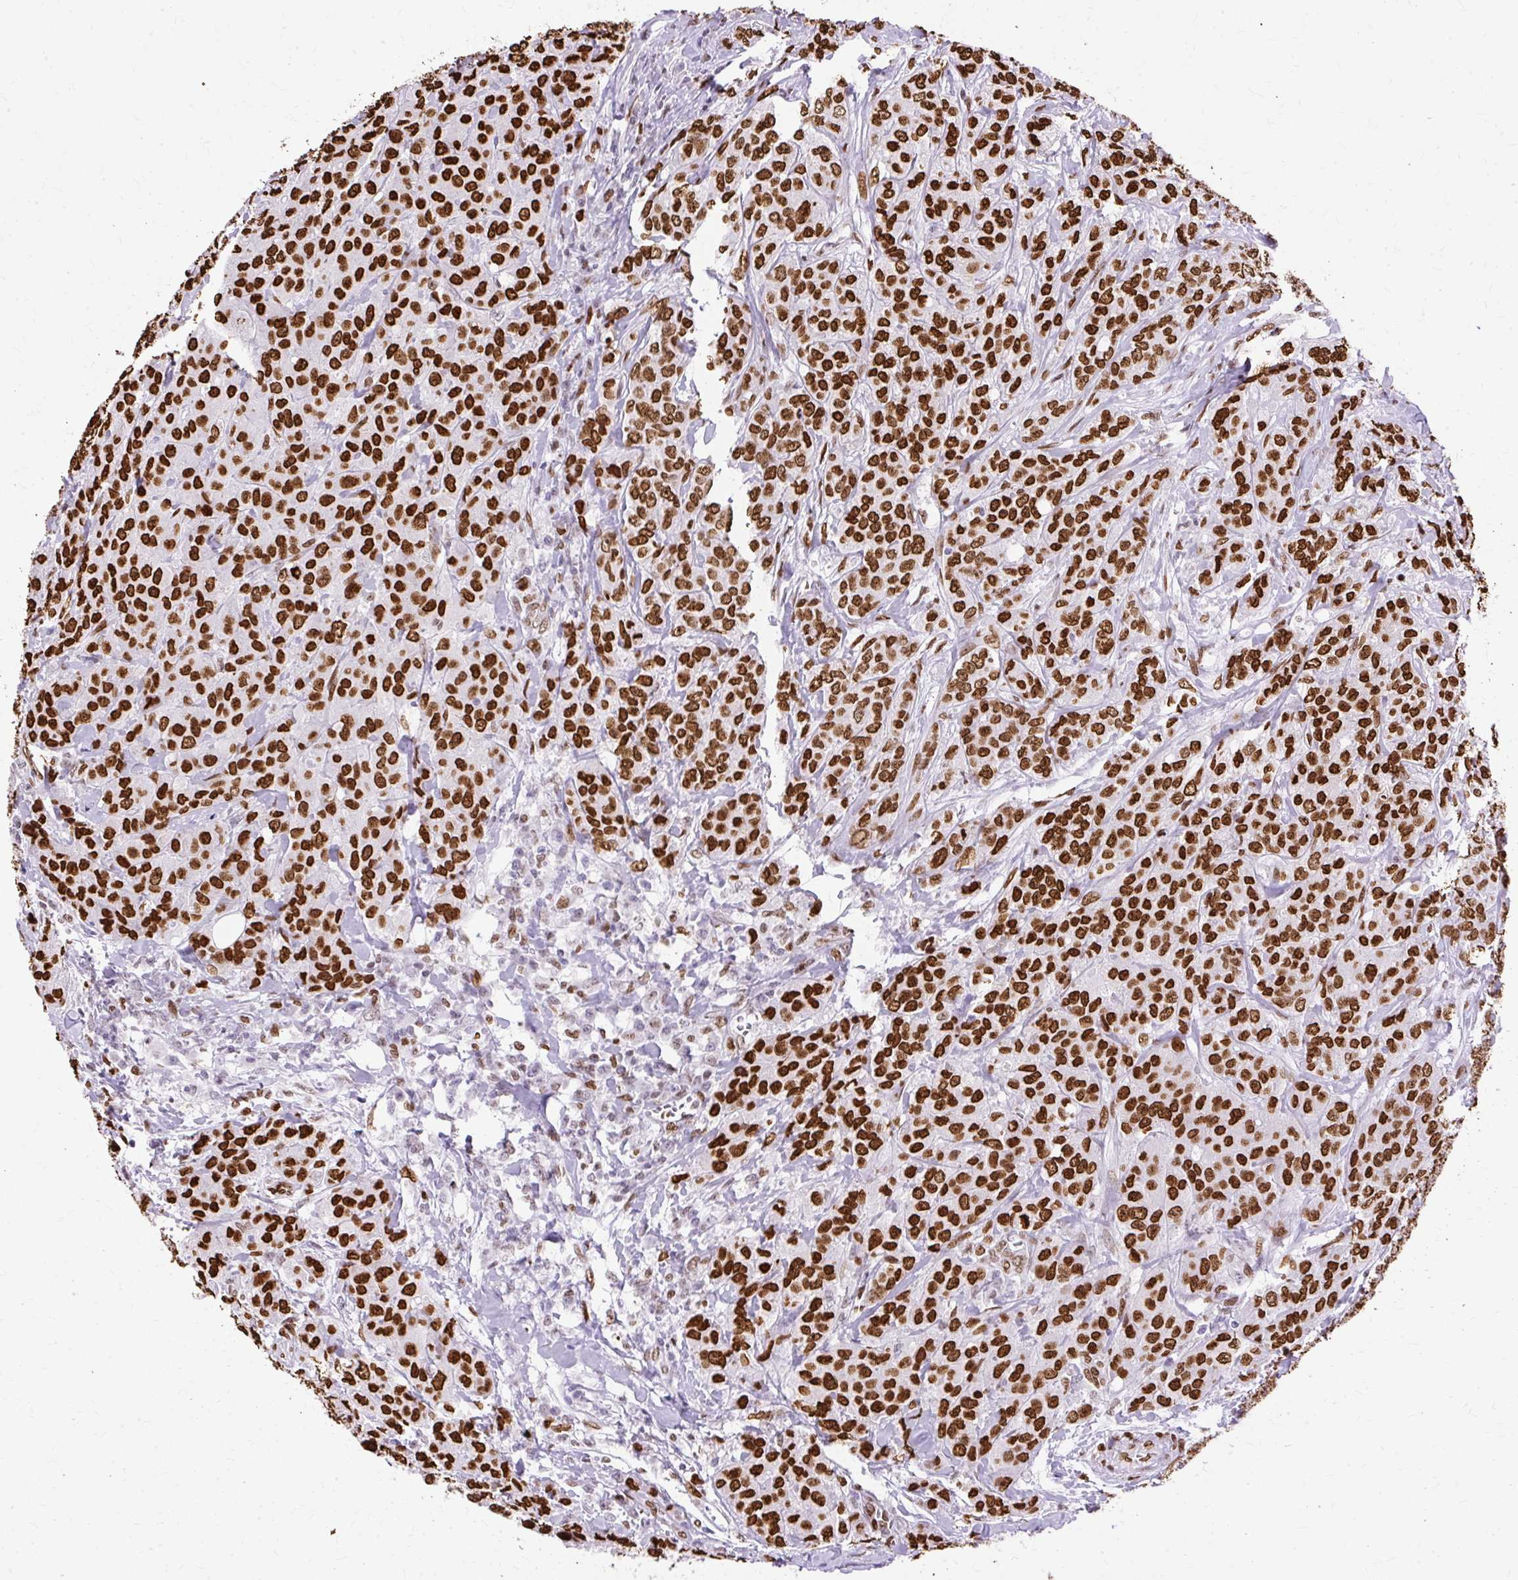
{"staining": {"intensity": "strong", "quantity": ">75%", "location": "nuclear"}, "tissue": "breast cancer", "cell_type": "Tumor cells", "image_type": "cancer", "snomed": [{"axis": "morphology", "description": "Duct carcinoma"}, {"axis": "topography", "description": "Breast"}], "caption": "There is high levels of strong nuclear positivity in tumor cells of invasive ductal carcinoma (breast), as demonstrated by immunohistochemical staining (brown color).", "gene": "TMEM184C", "patient": {"sex": "female", "age": 43}}